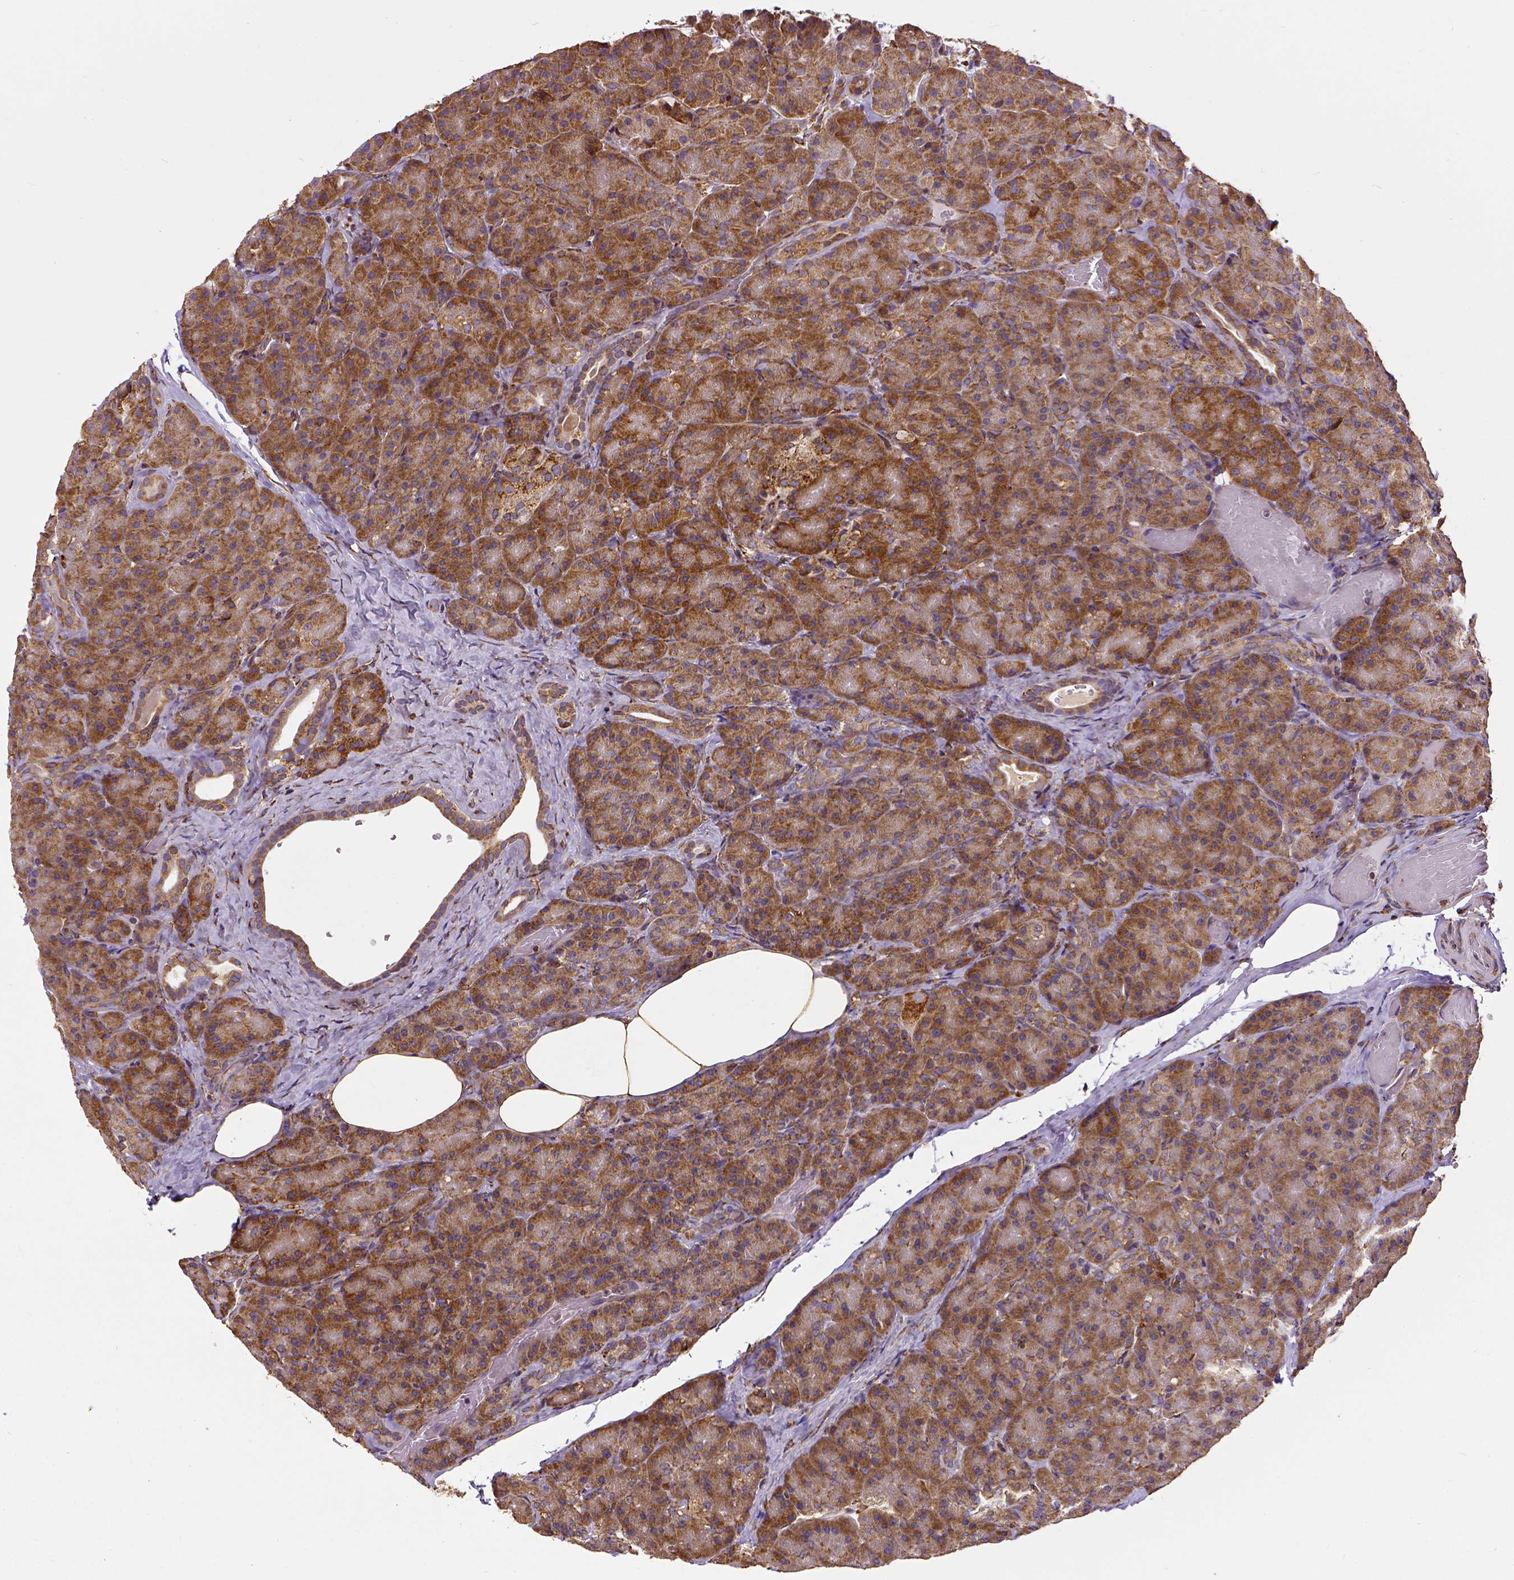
{"staining": {"intensity": "moderate", "quantity": ">75%", "location": "cytoplasmic/membranous"}, "tissue": "pancreas", "cell_type": "Exocrine glandular cells", "image_type": "normal", "snomed": [{"axis": "morphology", "description": "Normal tissue, NOS"}, {"axis": "topography", "description": "Pancreas"}], "caption": "Immunohistochemical staining of unremarkable human pancreas displays moderate cytoplasmic/membranous protein positivity in approximately >75% of exocrine glandular cells. (brown staining indicates protein expression, while blue staining denotes nuclei).", "gene": "MTDH", "patient": {"sex": "male", "age": 57}}